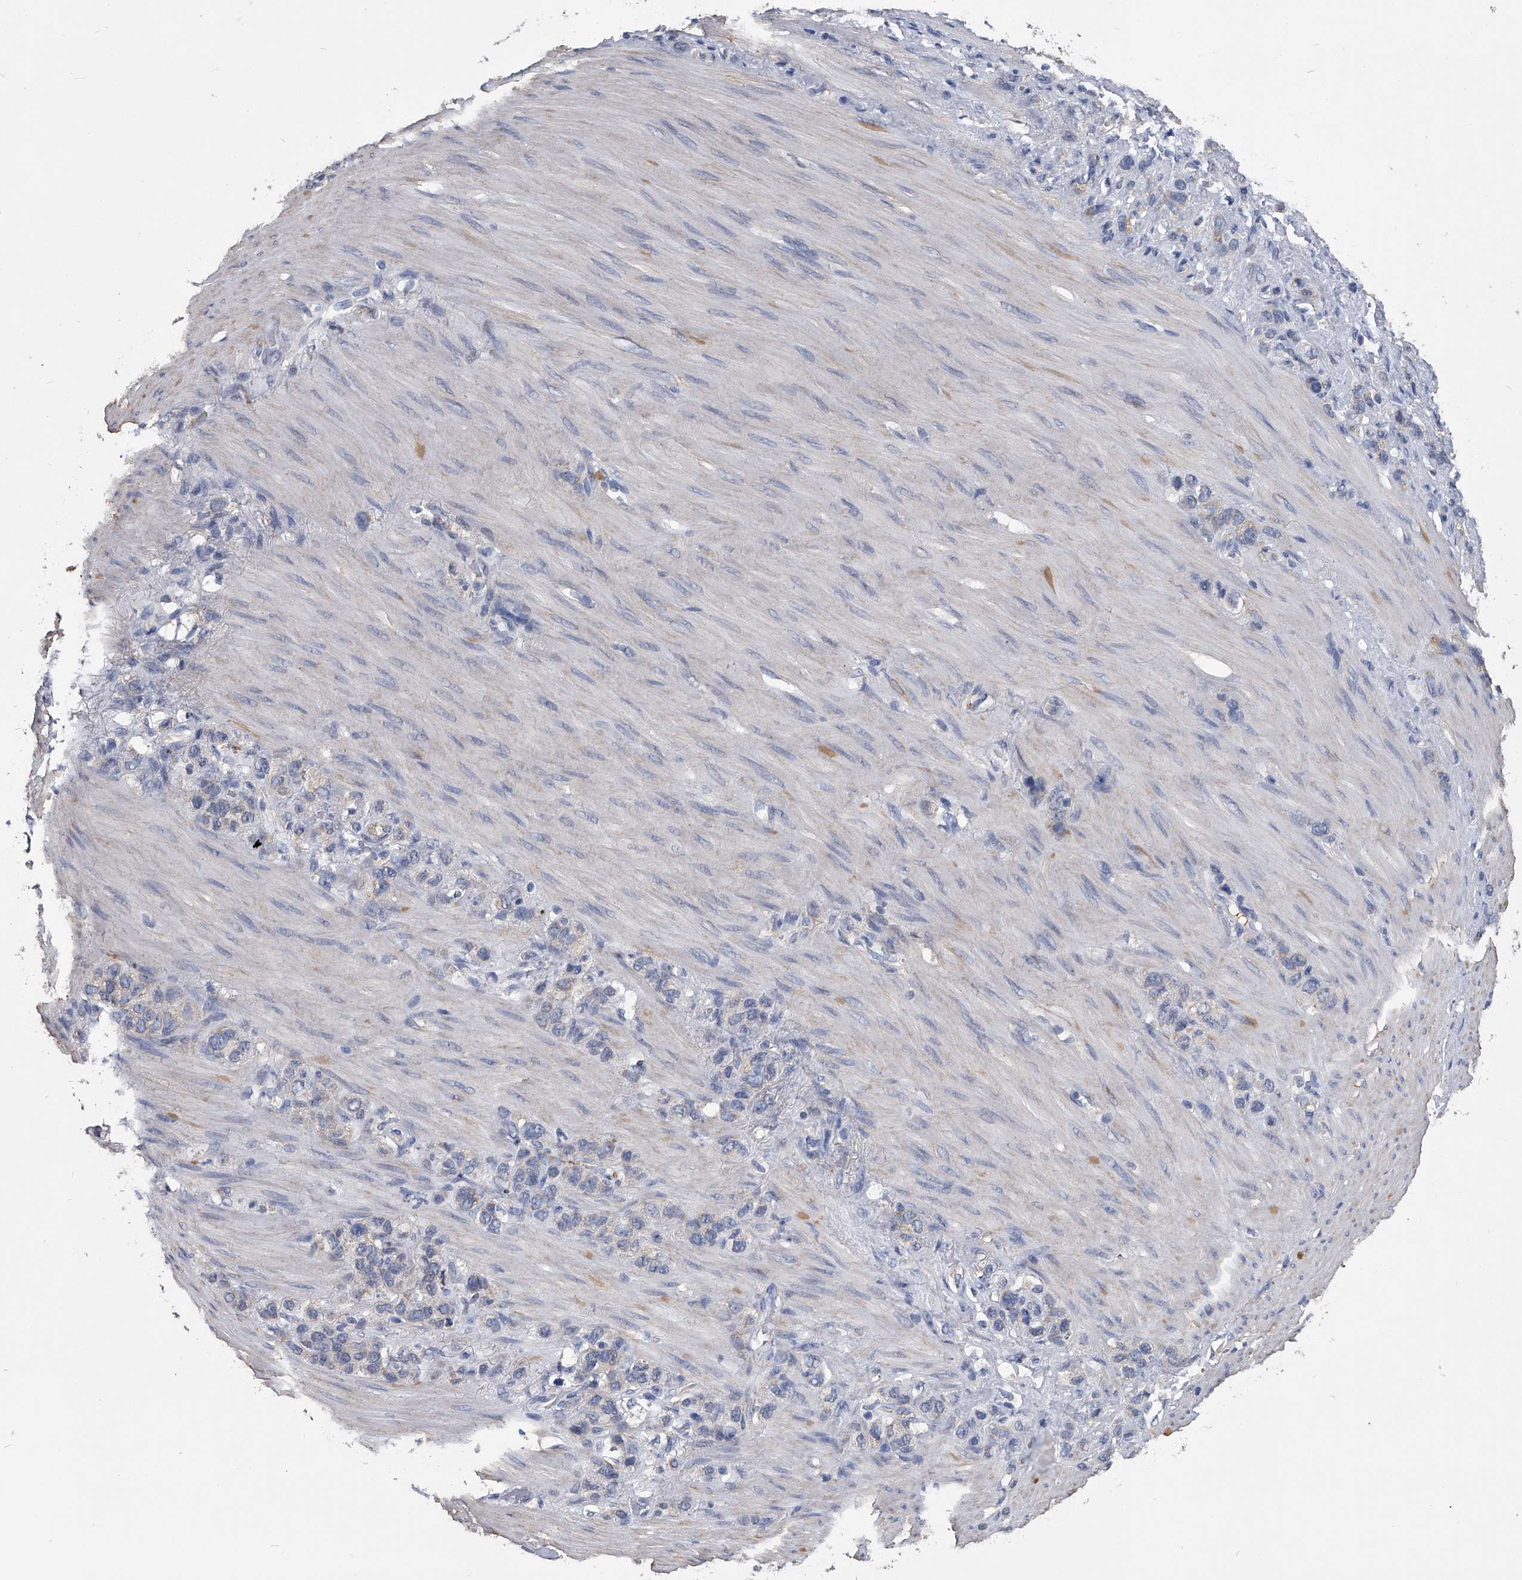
{"staining": {"intensity": "negative", "quantity": "none", "location": "none"}, "tissue": "stomach cancer", "cell_type": "Tumor cells", "image_type": "cancer", "snomed": [{"axis": "morphology", "description": "Normal tissue, NOS"}, {"axis": "morphology", "description": "Adenocarcinoma, NOS"}, {"axis": "morphology", "description": "Adenocarcinoma, High grade"}, {"axis": "topography", "description": "Stomach, upper"}, {"axis": "topography", "description": "Stomach"}], "caption": "This micrograph is of adenocarcinoma (stomach) stained with immunohistochemistry (IHC) to label a protein in brown with the nuclei are counter-stained blue. There is no expression in tumor cells.", "gene": "OAT", "patient": {"sex": "female", "age": 65}}